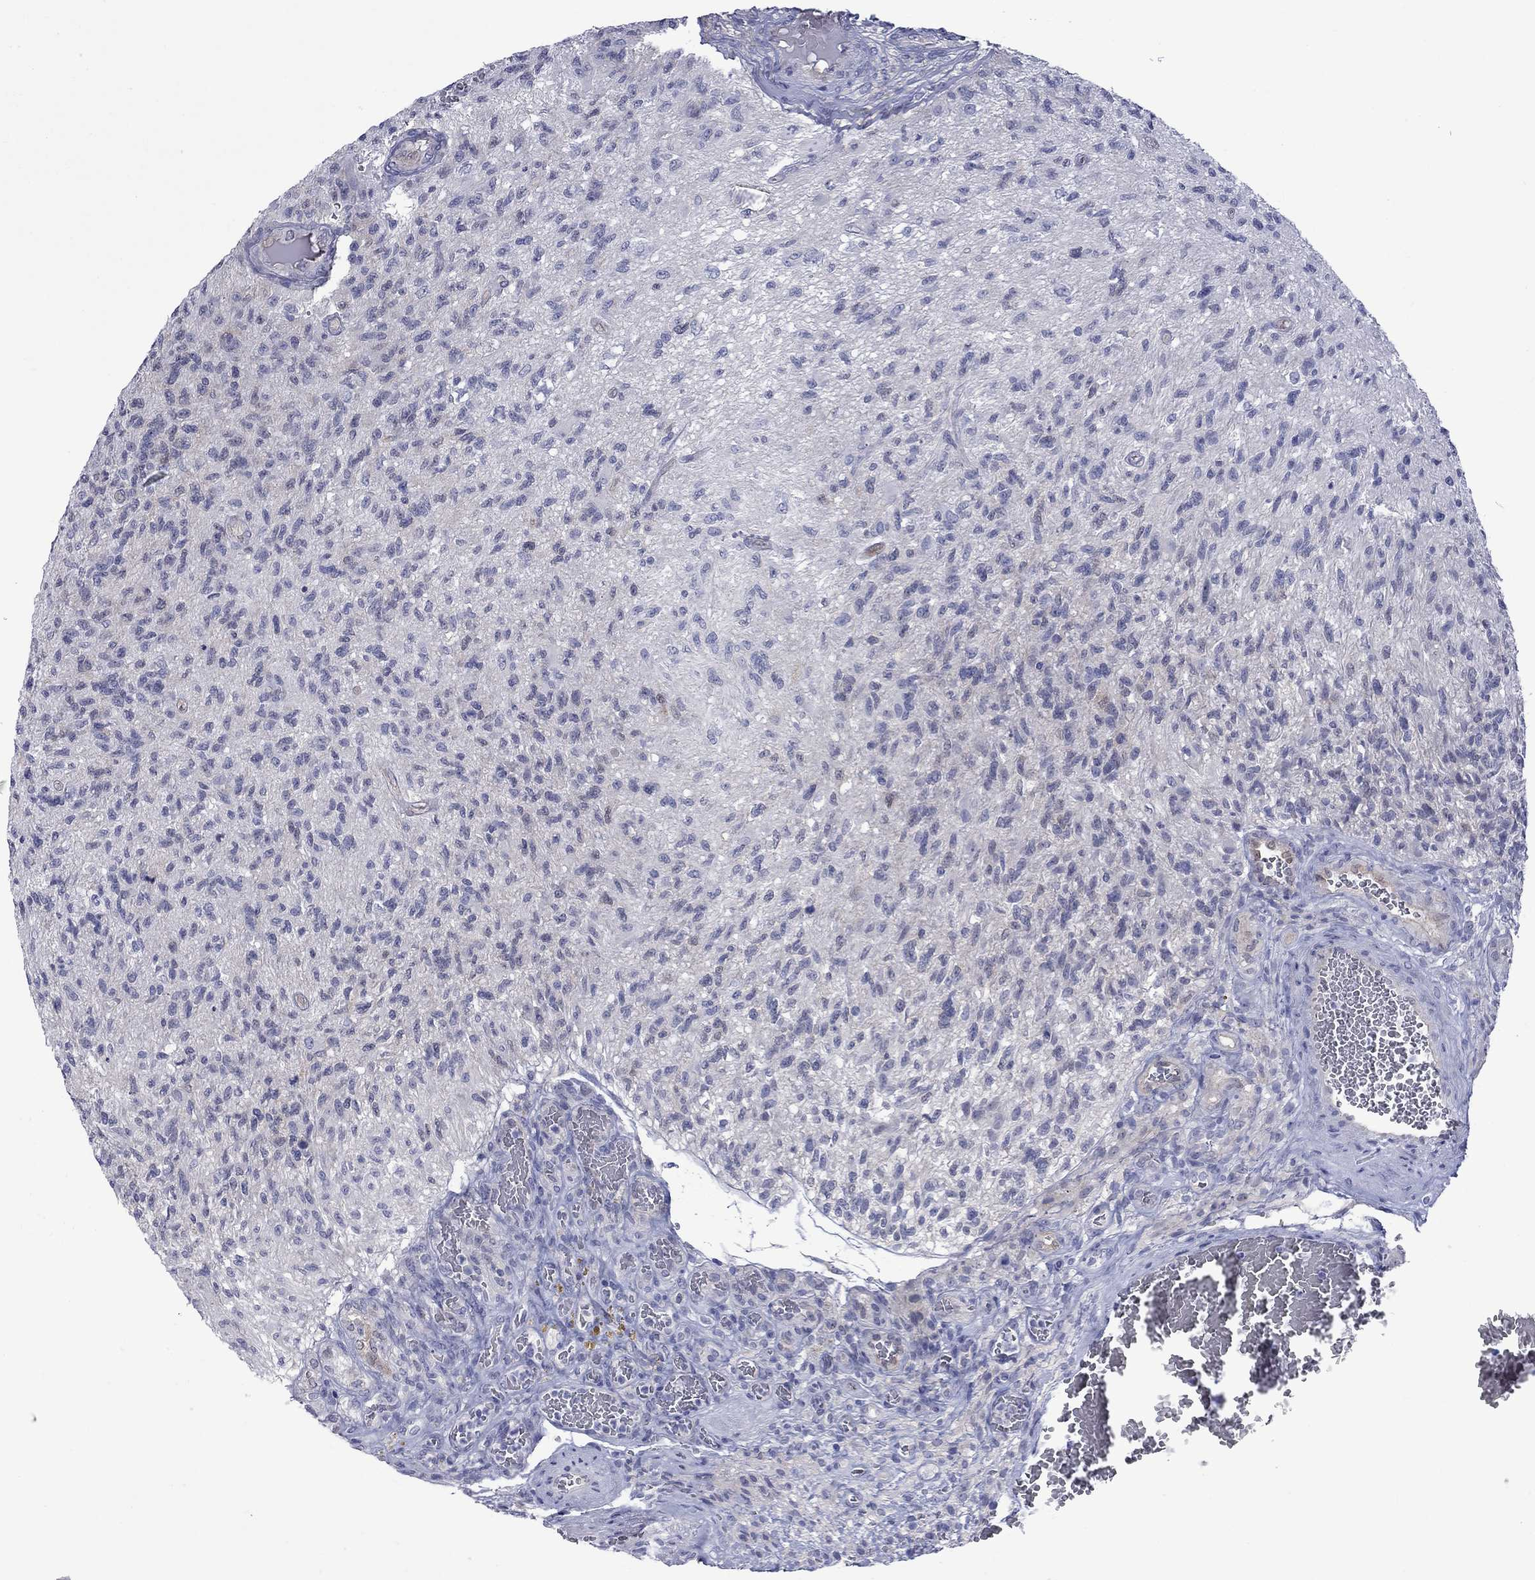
{"staining": {"intensity": "negative", "quantity": "none", "location": "none"}, "tissue": "glioma", "cell_type": "Tumor cells", "image_type": "cancer", "snomed": [{"axis": "morphology", "description": "Glioma, malignant, High grade"}, {"axis": "topography", "description": "Brain"}], "caption": "Protein analysis of malignant glioma (high-grade) exhibits no significant expression in tumor cells.", "gene": "CTNNBIP1", "patient": {"sex": "male", "age": 56}}